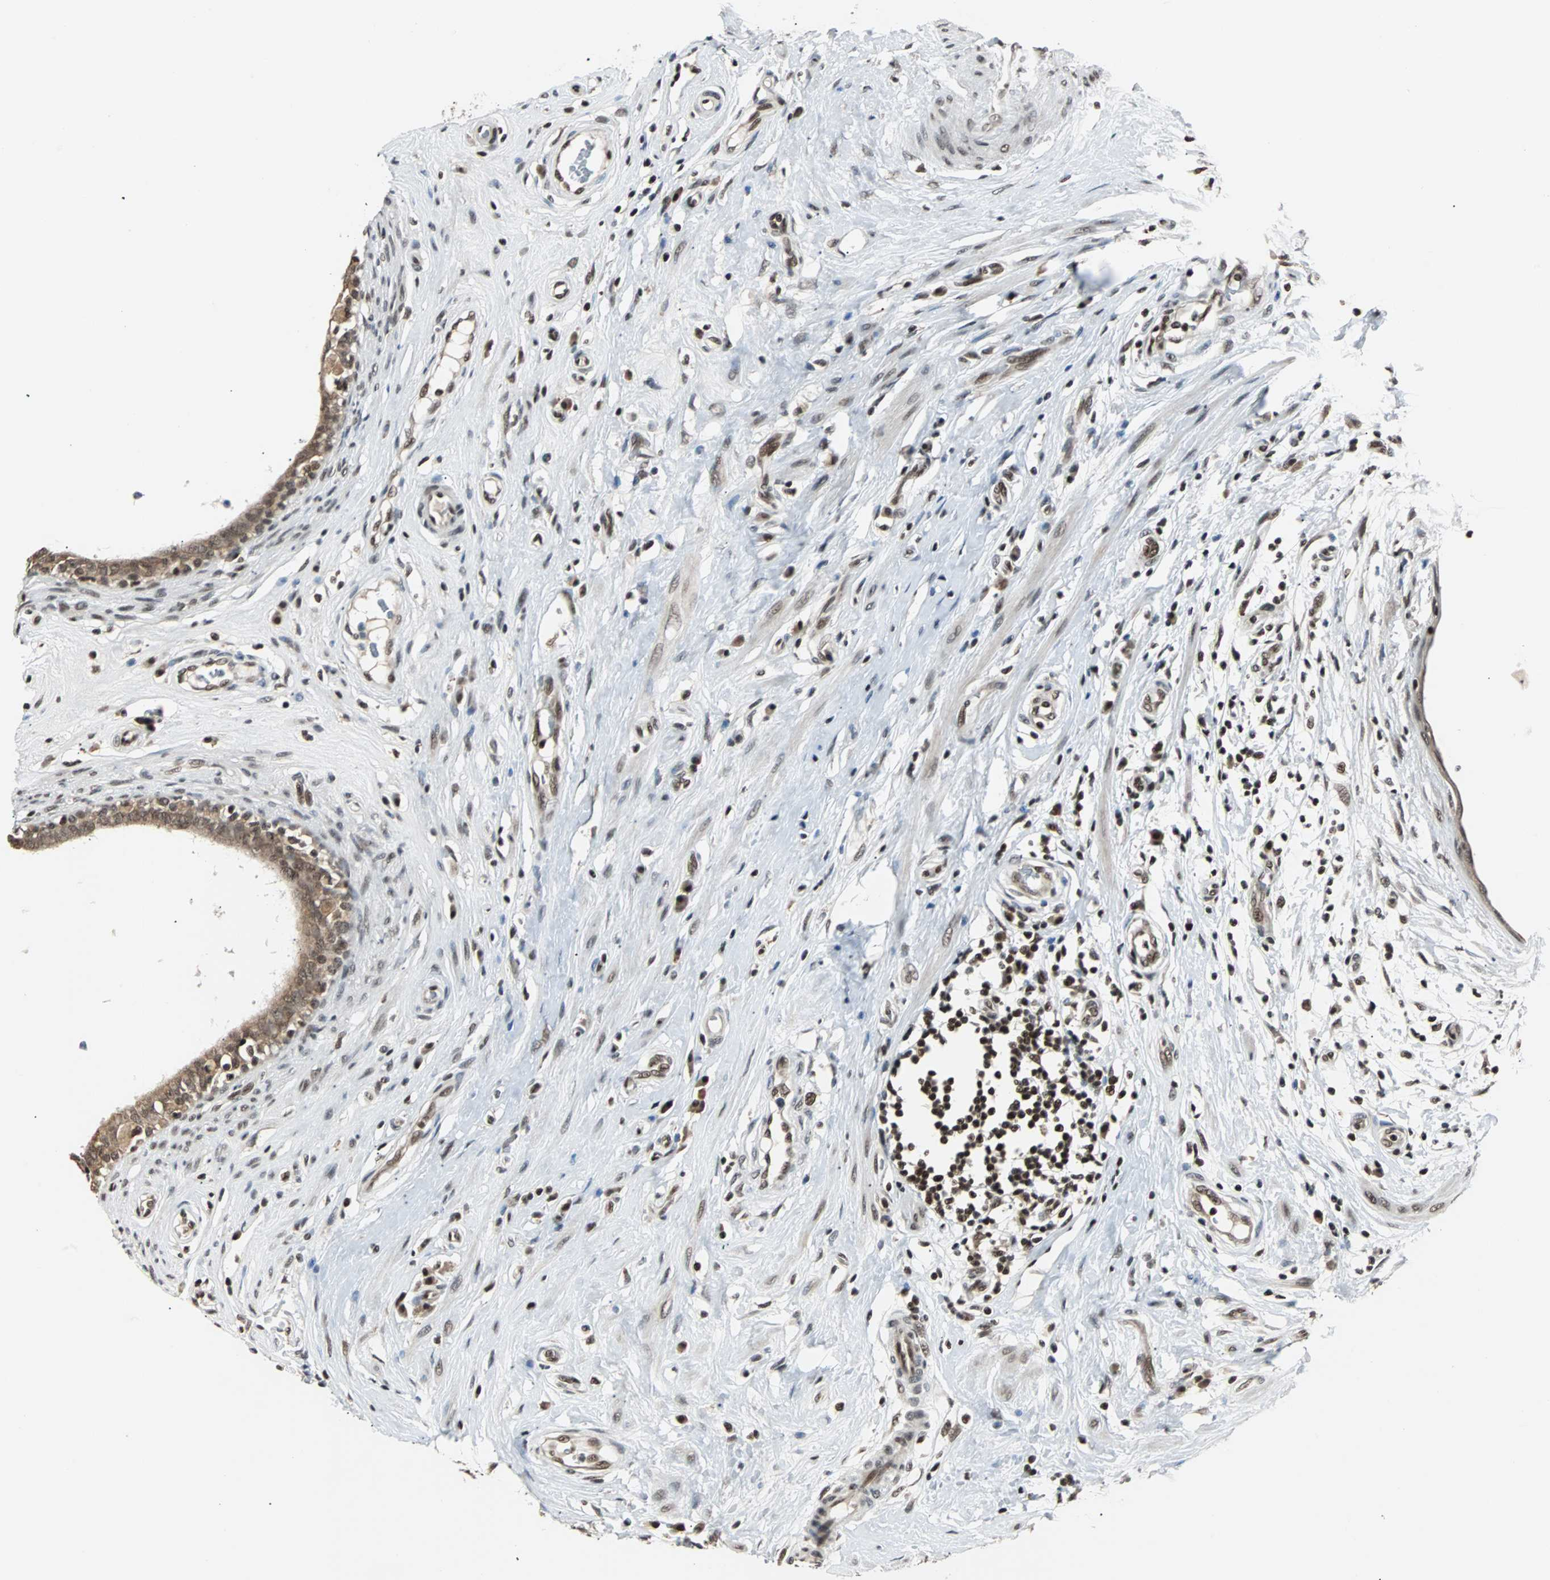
{"staining": {"intensity": "moderate", "quantity": ">75%", "location": "cytoplasmic/membranous,nuclear"}, "tissue": "epididymis", "cell_type": "Glandular cells", "image_type": "normal", "snomed": [{"axis": "morphology", "description": "Normal tissue, NOS"}, {"axis": "morphology", "description": "Inflammation, NOS"}, {"axis": "topography", "description": "Epididymis"}], "caption": "A brown stain labels moderate cytoplasmic/membranous,nuclear staining of a protein in glandular cells of normal human epididymis. The staining was performed using DAB, with brown indicating positive protein expression. Nuclei are stained blue with hematoxylin.", "gene": "TERF2IP", "patient": {"sex": "male", "age": 84}}